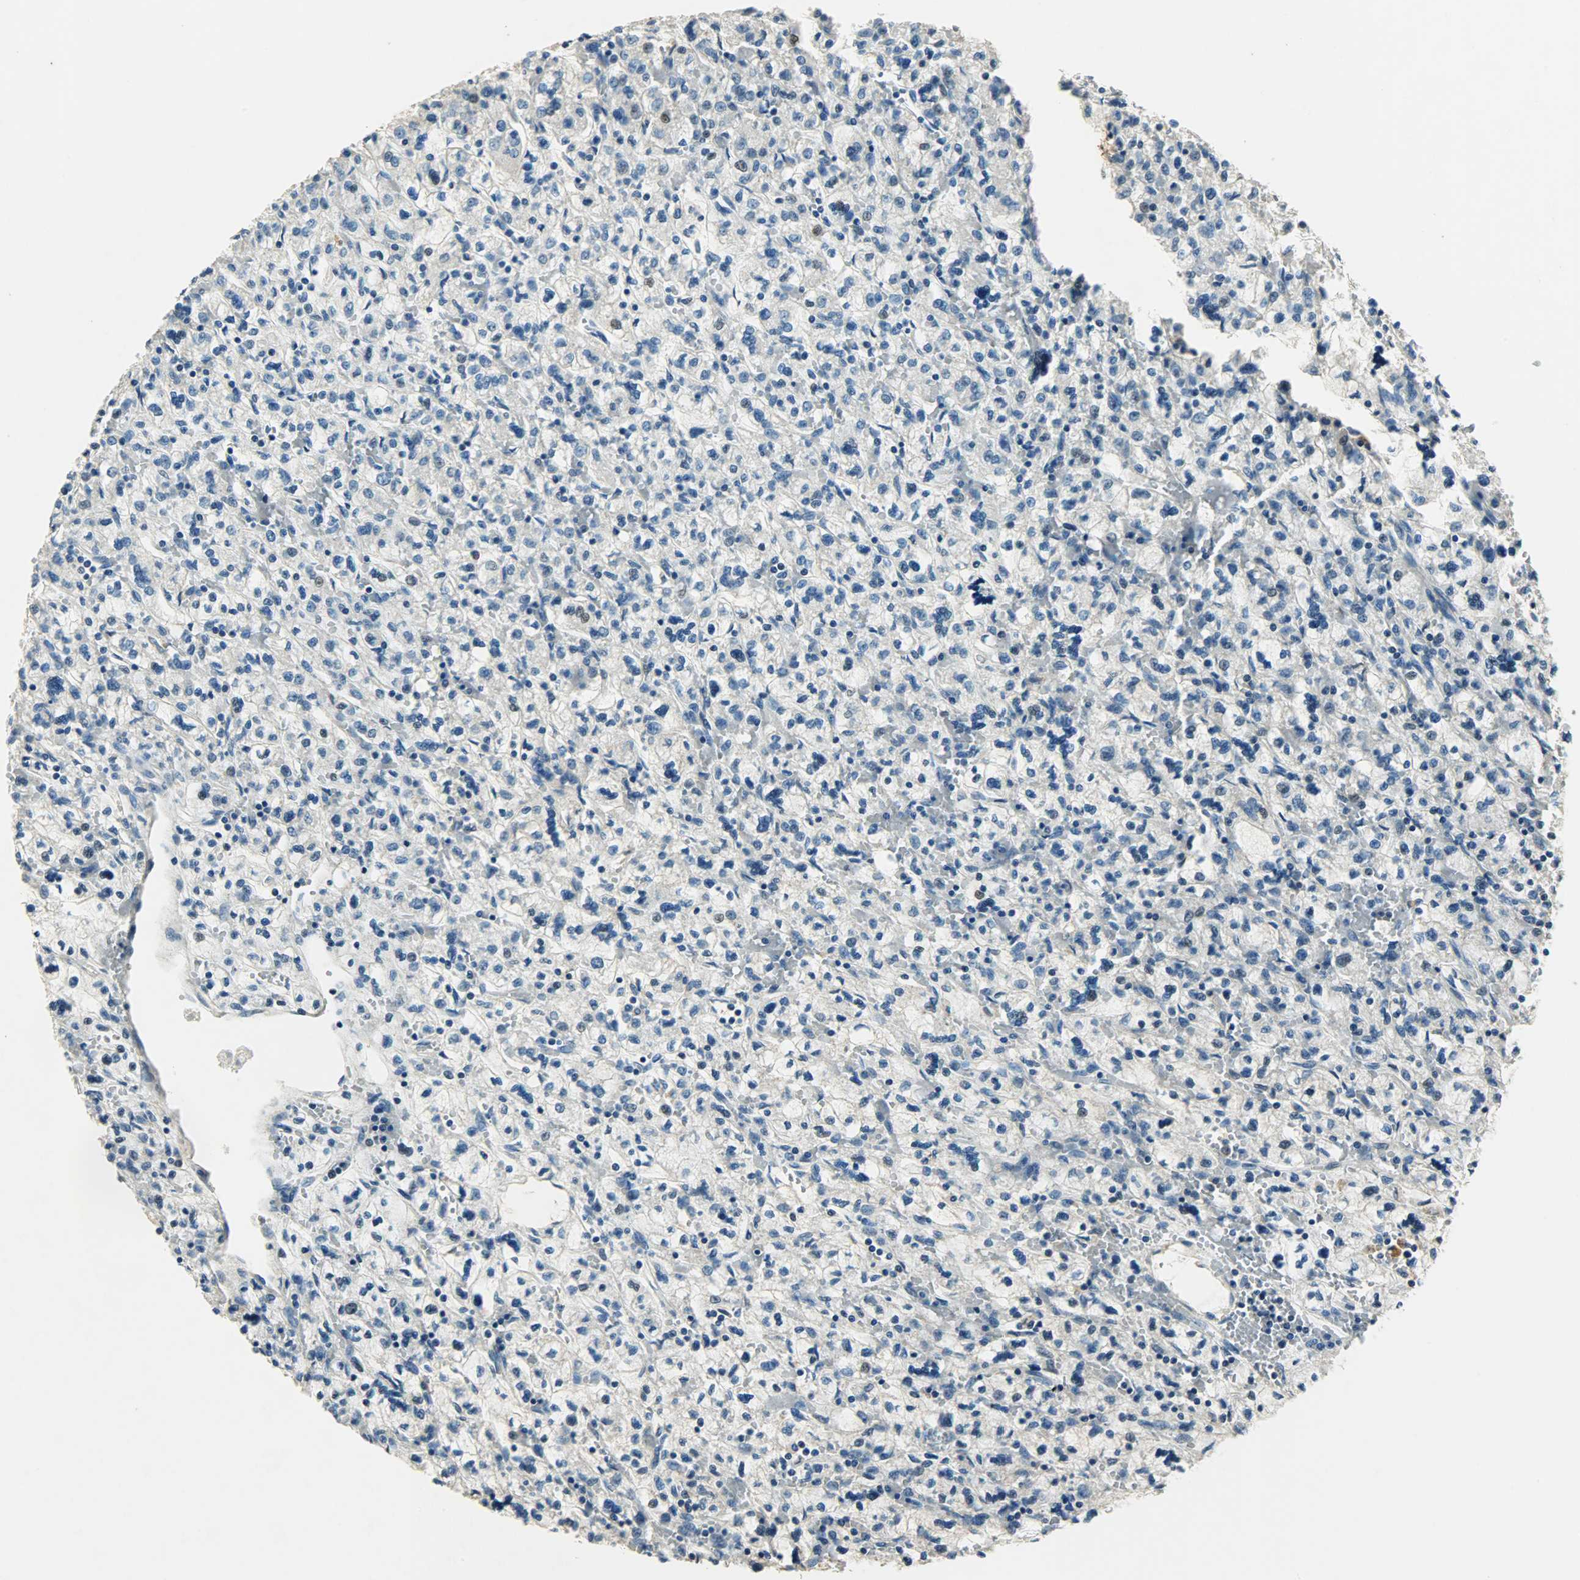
{"staining": {"intensity": "negative", "quantity": "none", "location": "none"}, "tissue": "renal cancer", "cell_type": "Tumor cells", "image_type": "cancer", "snomed": [{"axis": "morphology", "description": "Adenocarcinoma, NOS"}, {"axis": "topography", "description": "Kidney"}], "caption": "The immunohistochemistry histopathology image has no significant expression in tumor cells of adenocarcinoma (renal) tissue.", "gene": "AURKB", "patient": {"sex": "female", "age": 83}}